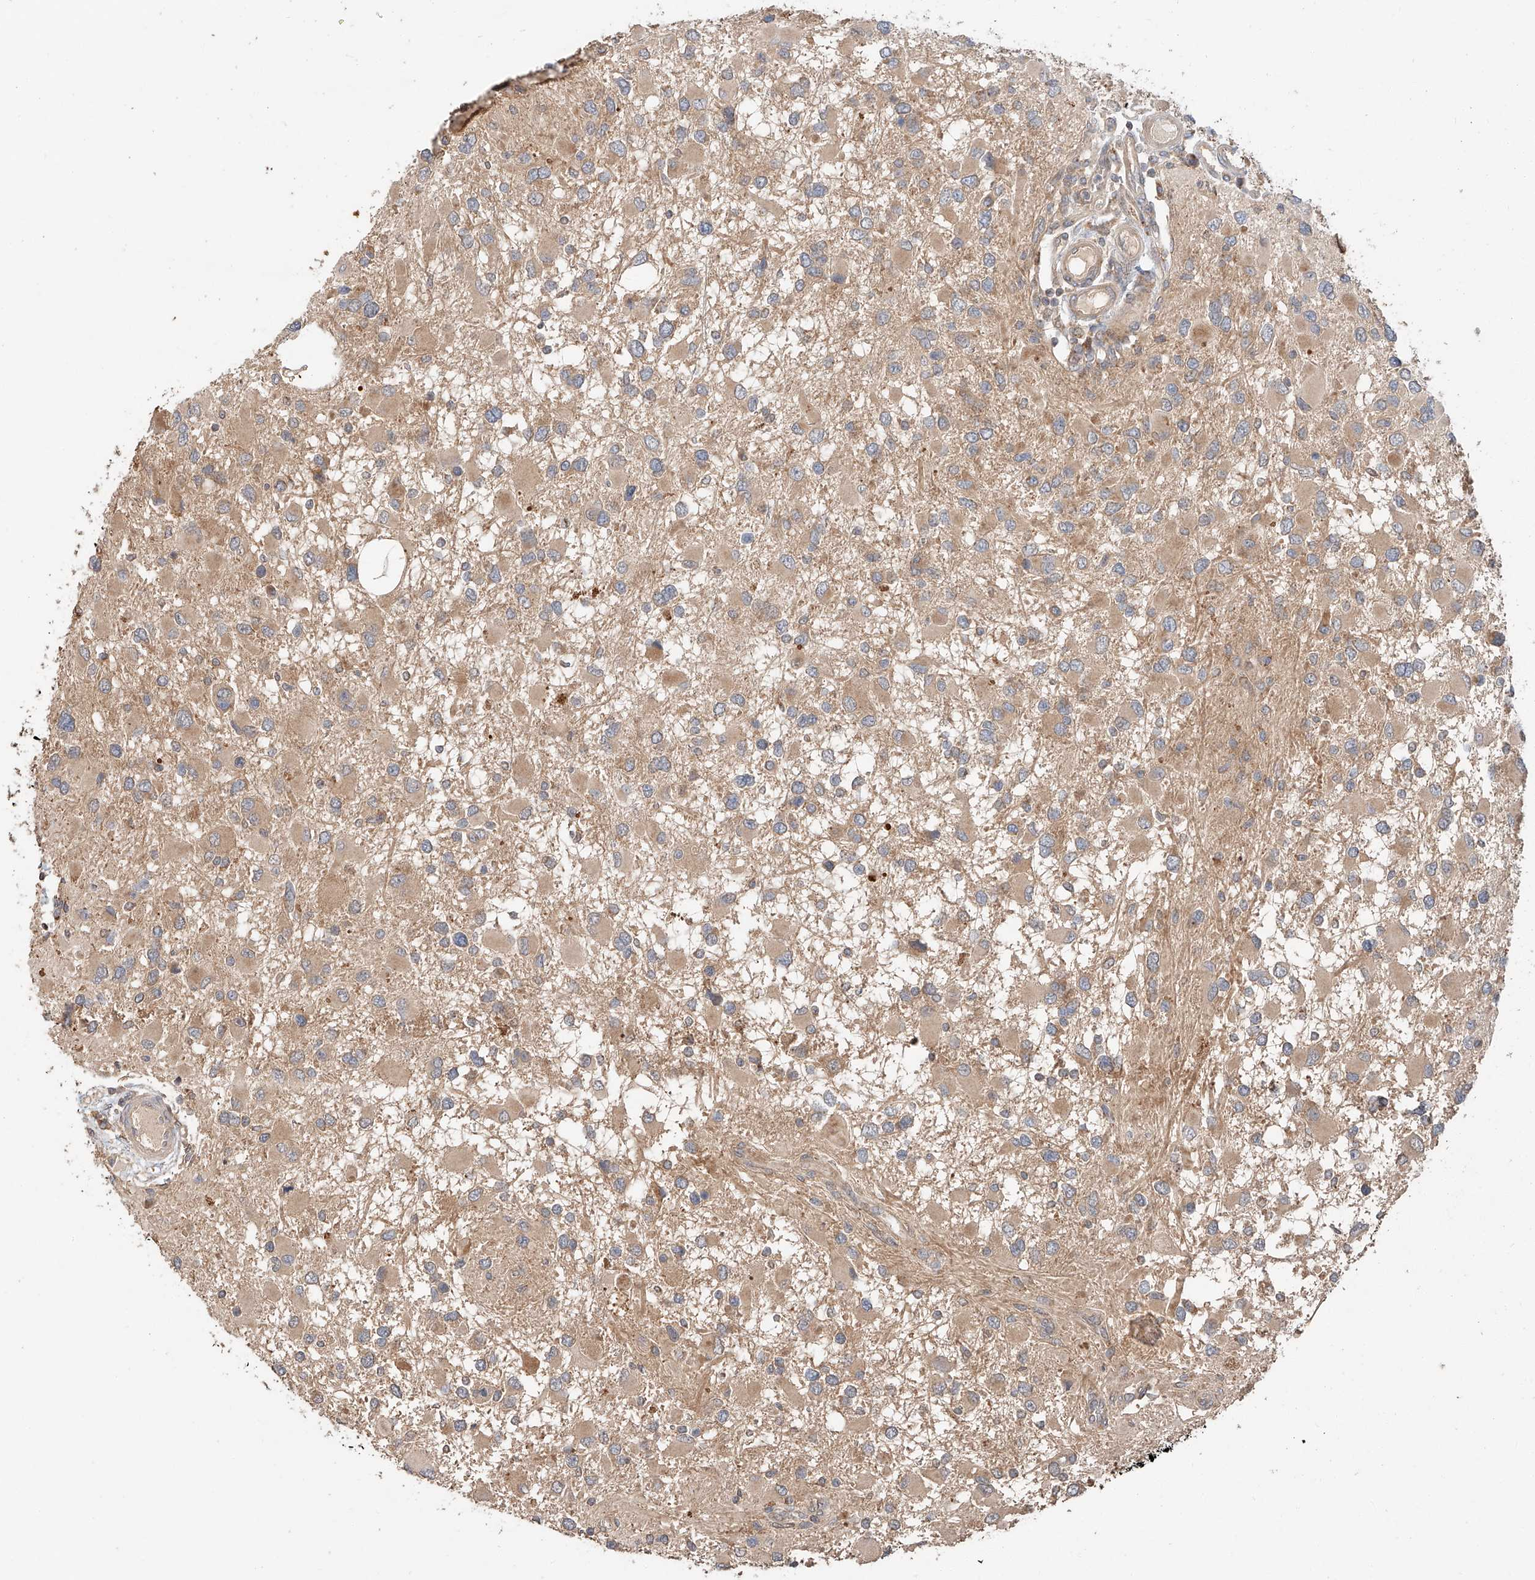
{"staining": {"intensity": "weak", "quantity": ">75%", "location": "cytoplasmic/membranous"}, "tissue": "glioma", "cell_type": "Tumor cells", "image_type": "cancer", "snomed": [{"axis": "morphology", "description": "Glioma, malignant, High grade"}, {"axis": "topography", "description": "Brain"}], "caption": "Protein staining by immunohistochemistry reveals weak cytoplasmic/membranous staining in about >75% of tumor cells in glioma.", "gene": "XPNPEP1", "patient": {"sex": "male", "age": 53}}